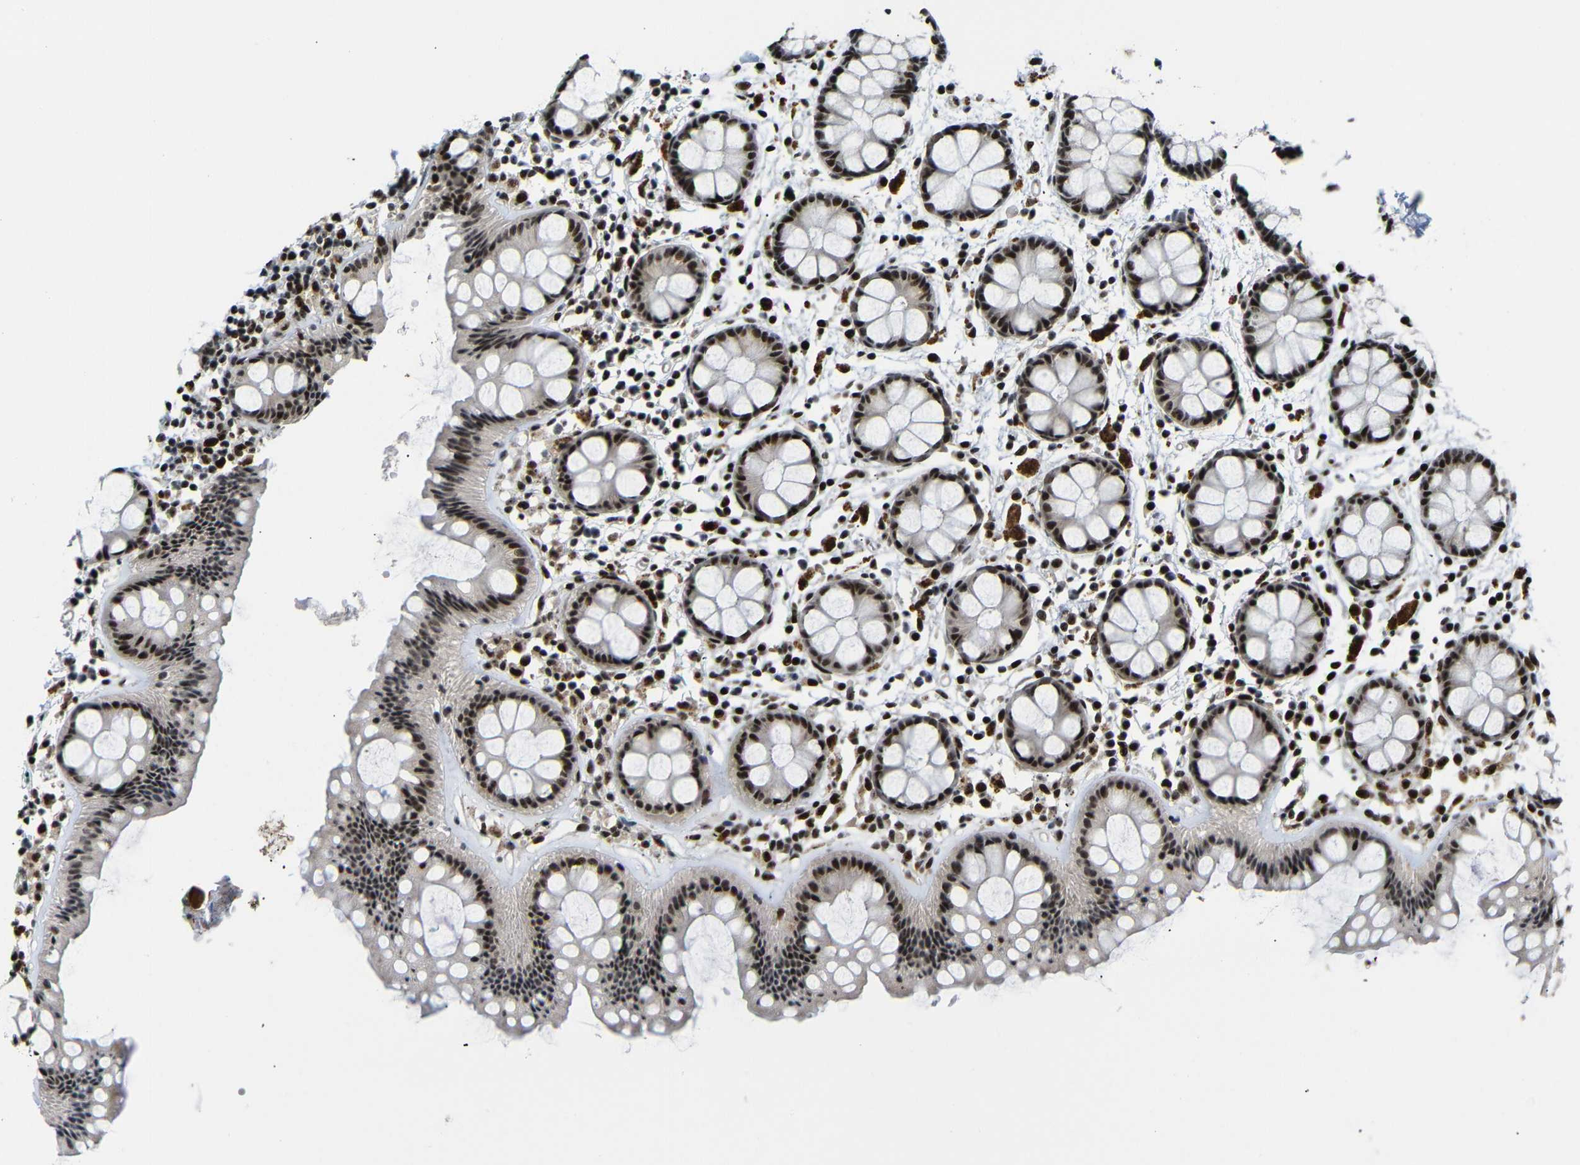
{"staining": {"intensity": "strong", "quantity": ">75%", "location": "nuclear"}, "tissue": "rectum", "cell_type": "Glandular cells", "image_type": "normal", "snomed": [{"axis": "morphology", "description": "Normal tissue, NOS"}, {"axis": "topography", "description": "Rectum"}], "caption": "Rectum stained with IHC reveals strong nuclear positivity in approximately >75% of glandular cells.", "gene": "SETDB2", "patient": {"sex": "female", "age": 66}}